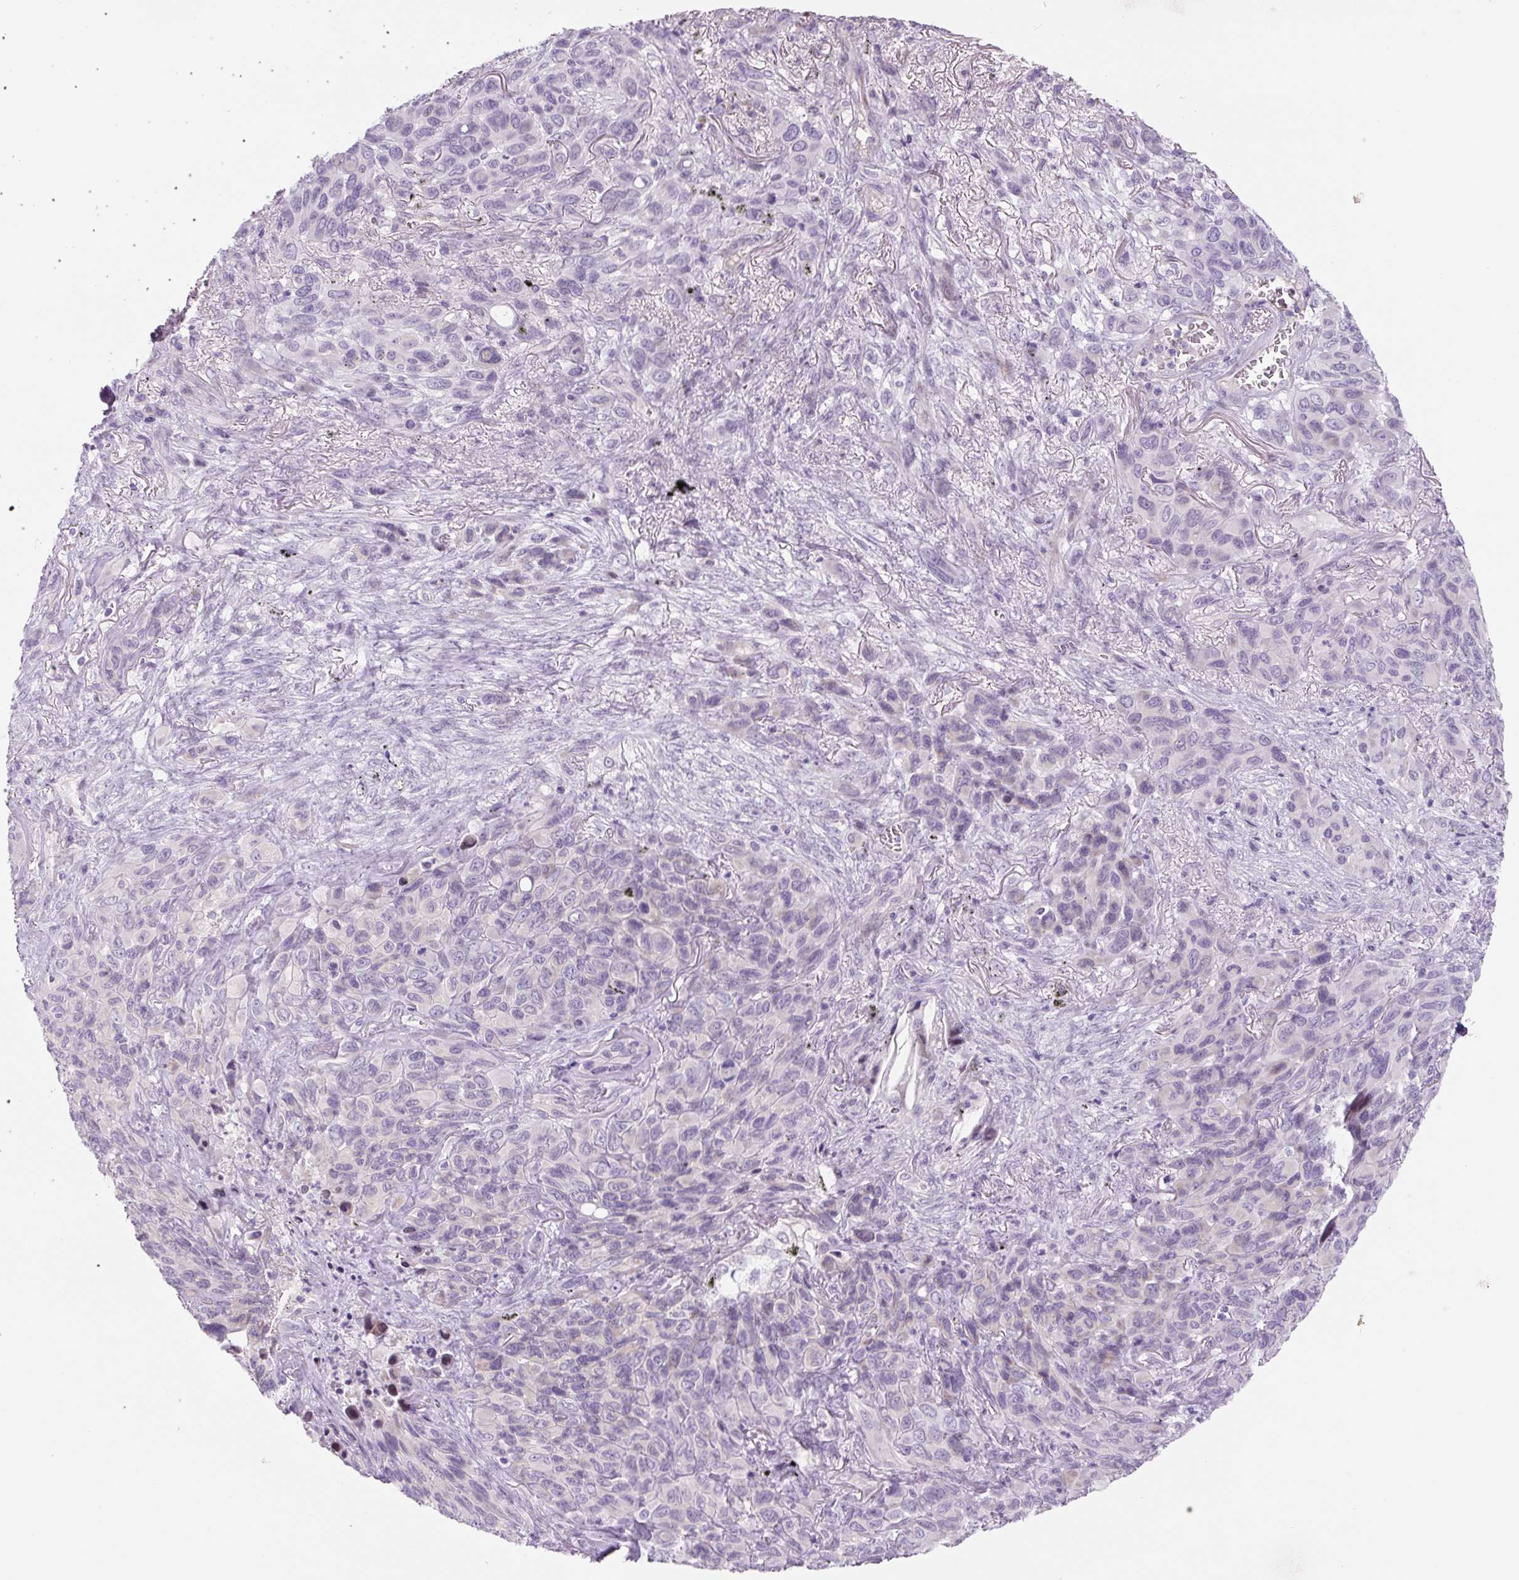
{"staining": {"intensity": "negative", "quantity": "none", "location": "none"}, "tissue": "melanoma", "cell_type": "Tumor cells", "image_type": "cancer", "snomed": [{"axis": "morphology", "description": "Malignant melanoma, Metastatic site"}, {"axis": "topography", "description": "Lung"}], "caption": "Protein analysis of melanoma displays no significant staining in tumor cells. The staining was performed using DAB to visualize the protein expression in brown, while the nuclei were stained in blue with hematoxylin (Magnification: 20x).", "gene": "PRM1", "patient": {"sex": "male", "age": 48}}